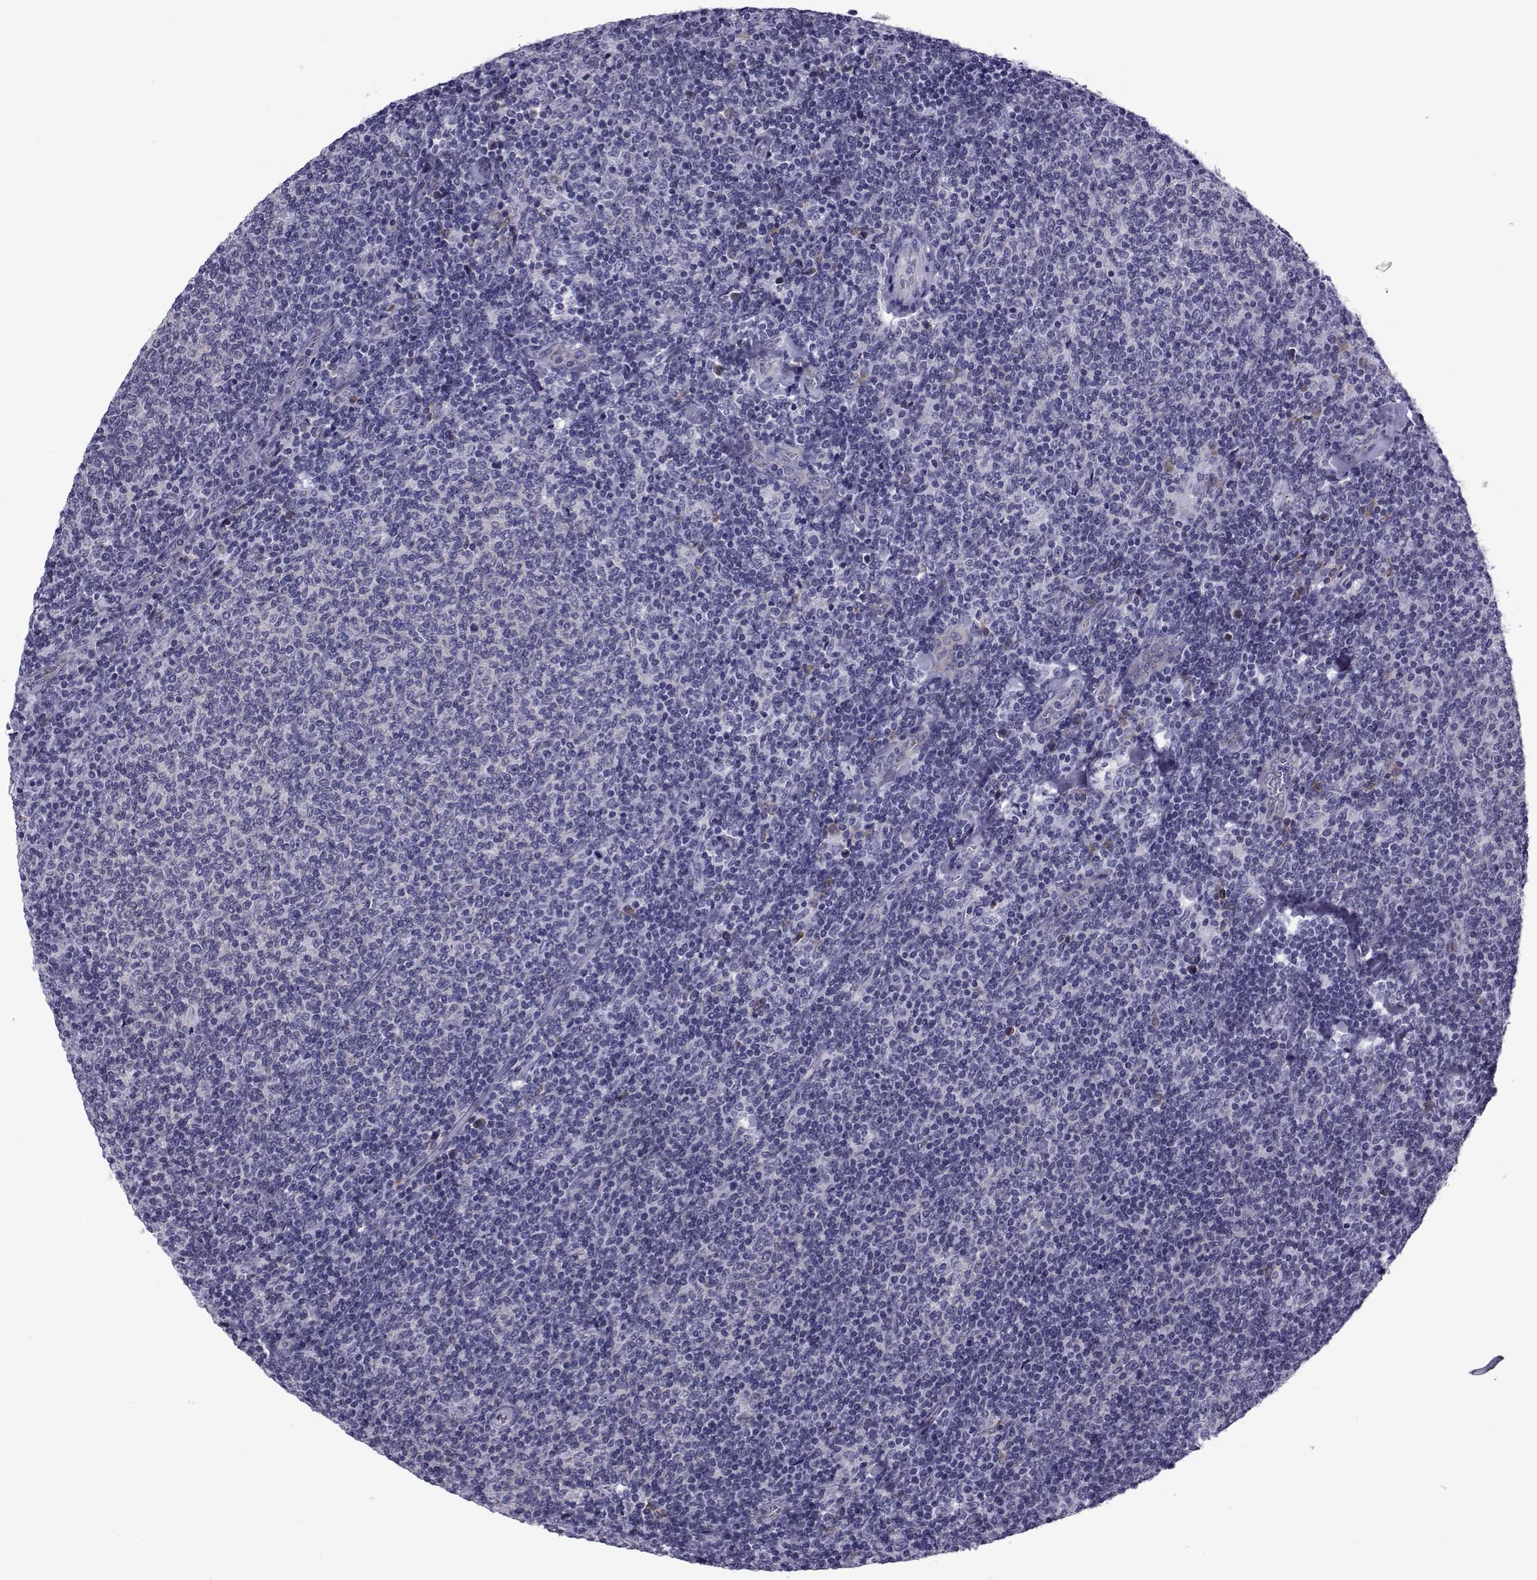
{"staining": {"intensity": "negative", "quantity": "none", "location": "none"}, "tissue": "lymphoma", "cell_type": "Tumor cells", "image_type": "cancer", "snomed": [{"axis": "morphology", "description": "Malignant lymphoma, non-Hodgkin's type, Low grade"}, {"axis": "topography", "description": "Lymph node"}], "caption": "Protein analysis of malignant lymphoma, non-Hodgkin's type (low-grade) reveals no significant staining in tumor cells.", "gene": "COL22A1", "patient": {"sex": "male", "age": 52}}